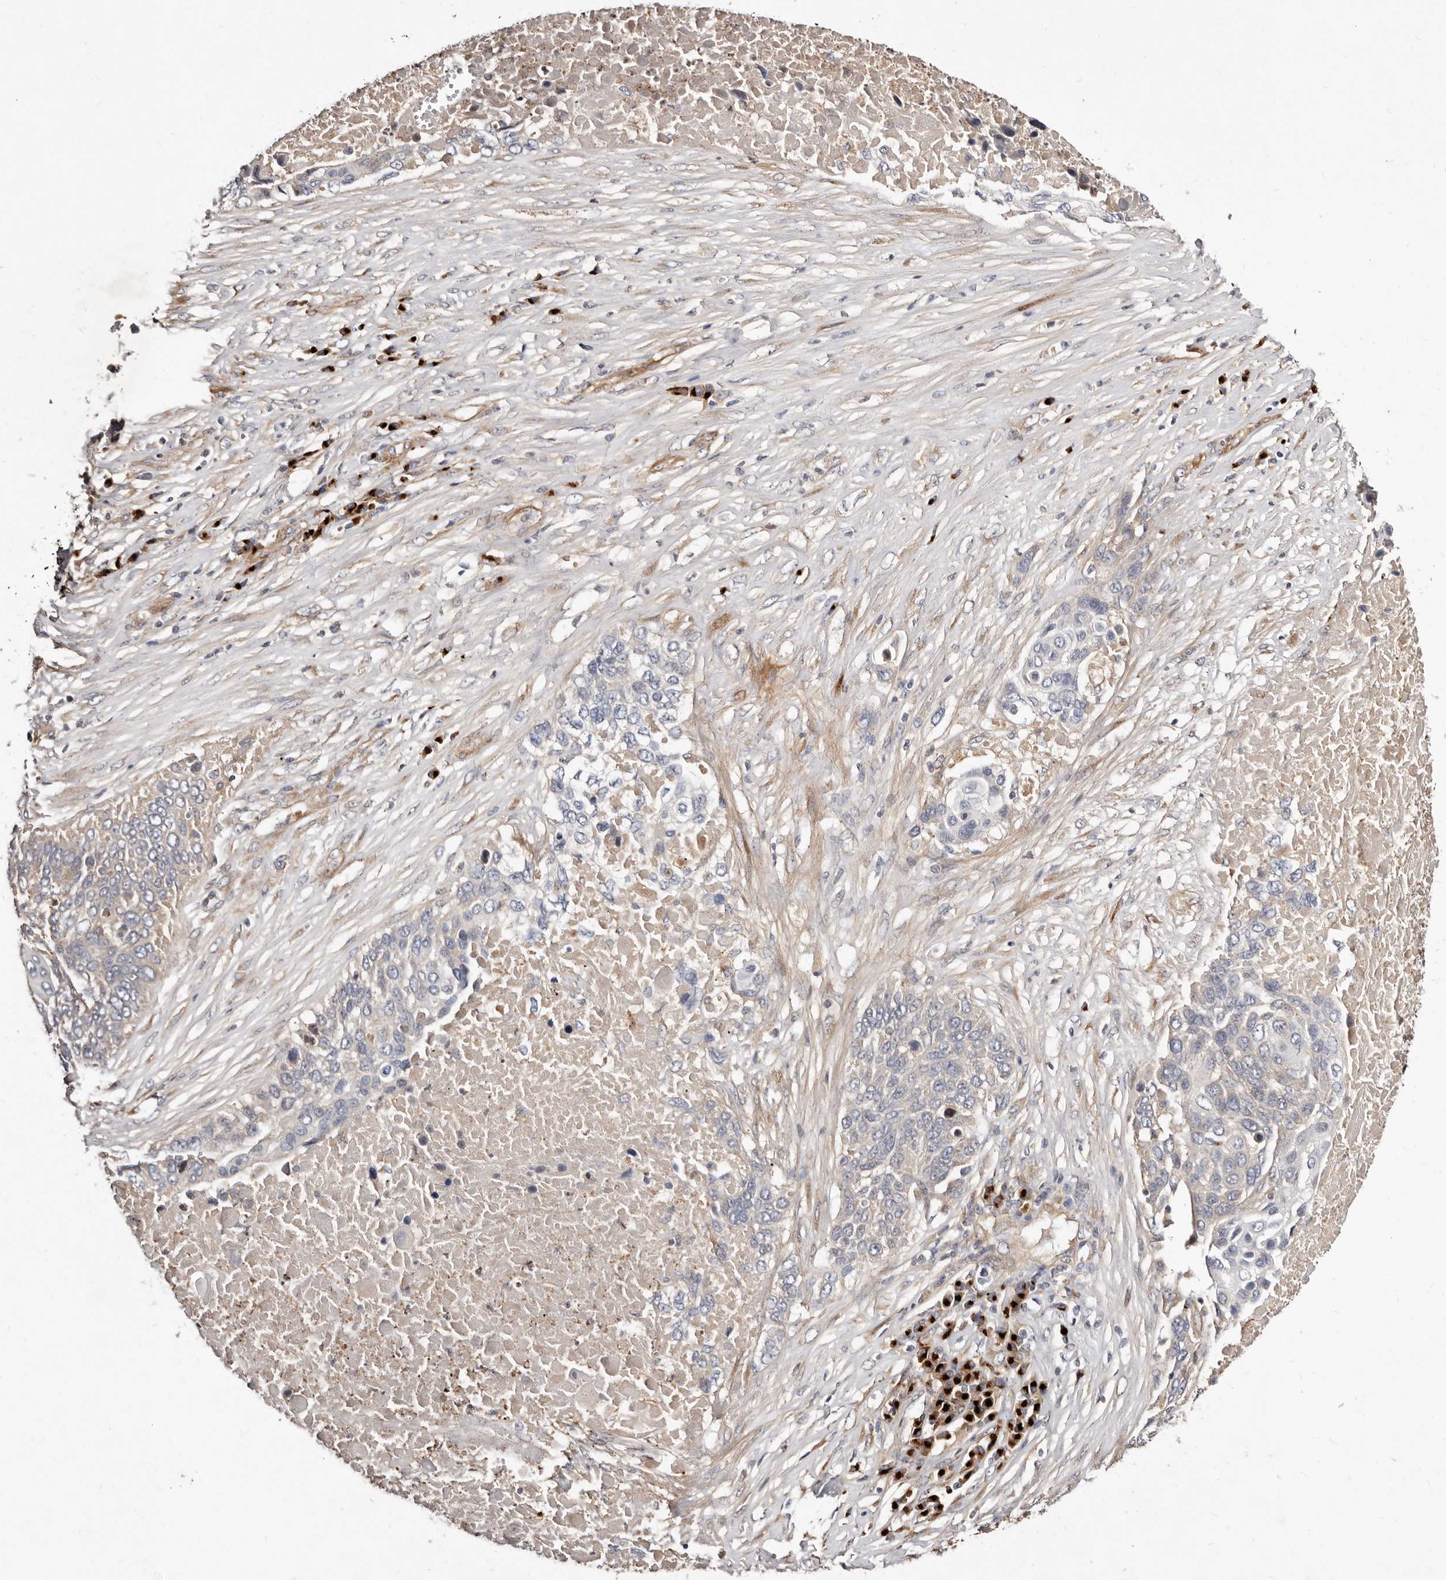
{"staining": {"intensity": "negative", "quantity": "none", "location": "none"}, "tissue": "lung cancer", "cell_type": "Tumor cells", "image_type": "cancer", "snomed": [{"axis": "morphology", "description": "Squamous cell carcinoma, NOS"}, {"axis": "topography", "description": "Lung"}], "caption": "A photomicrograph of human lung cancer is negative for staining in tumor cells. (DAB (3,3'-diaminobenzidine) immunohistochemistry with hematoxylin counter stain).", "gene": "DACT2", "patient": {"sex": "male", "age": 66}}